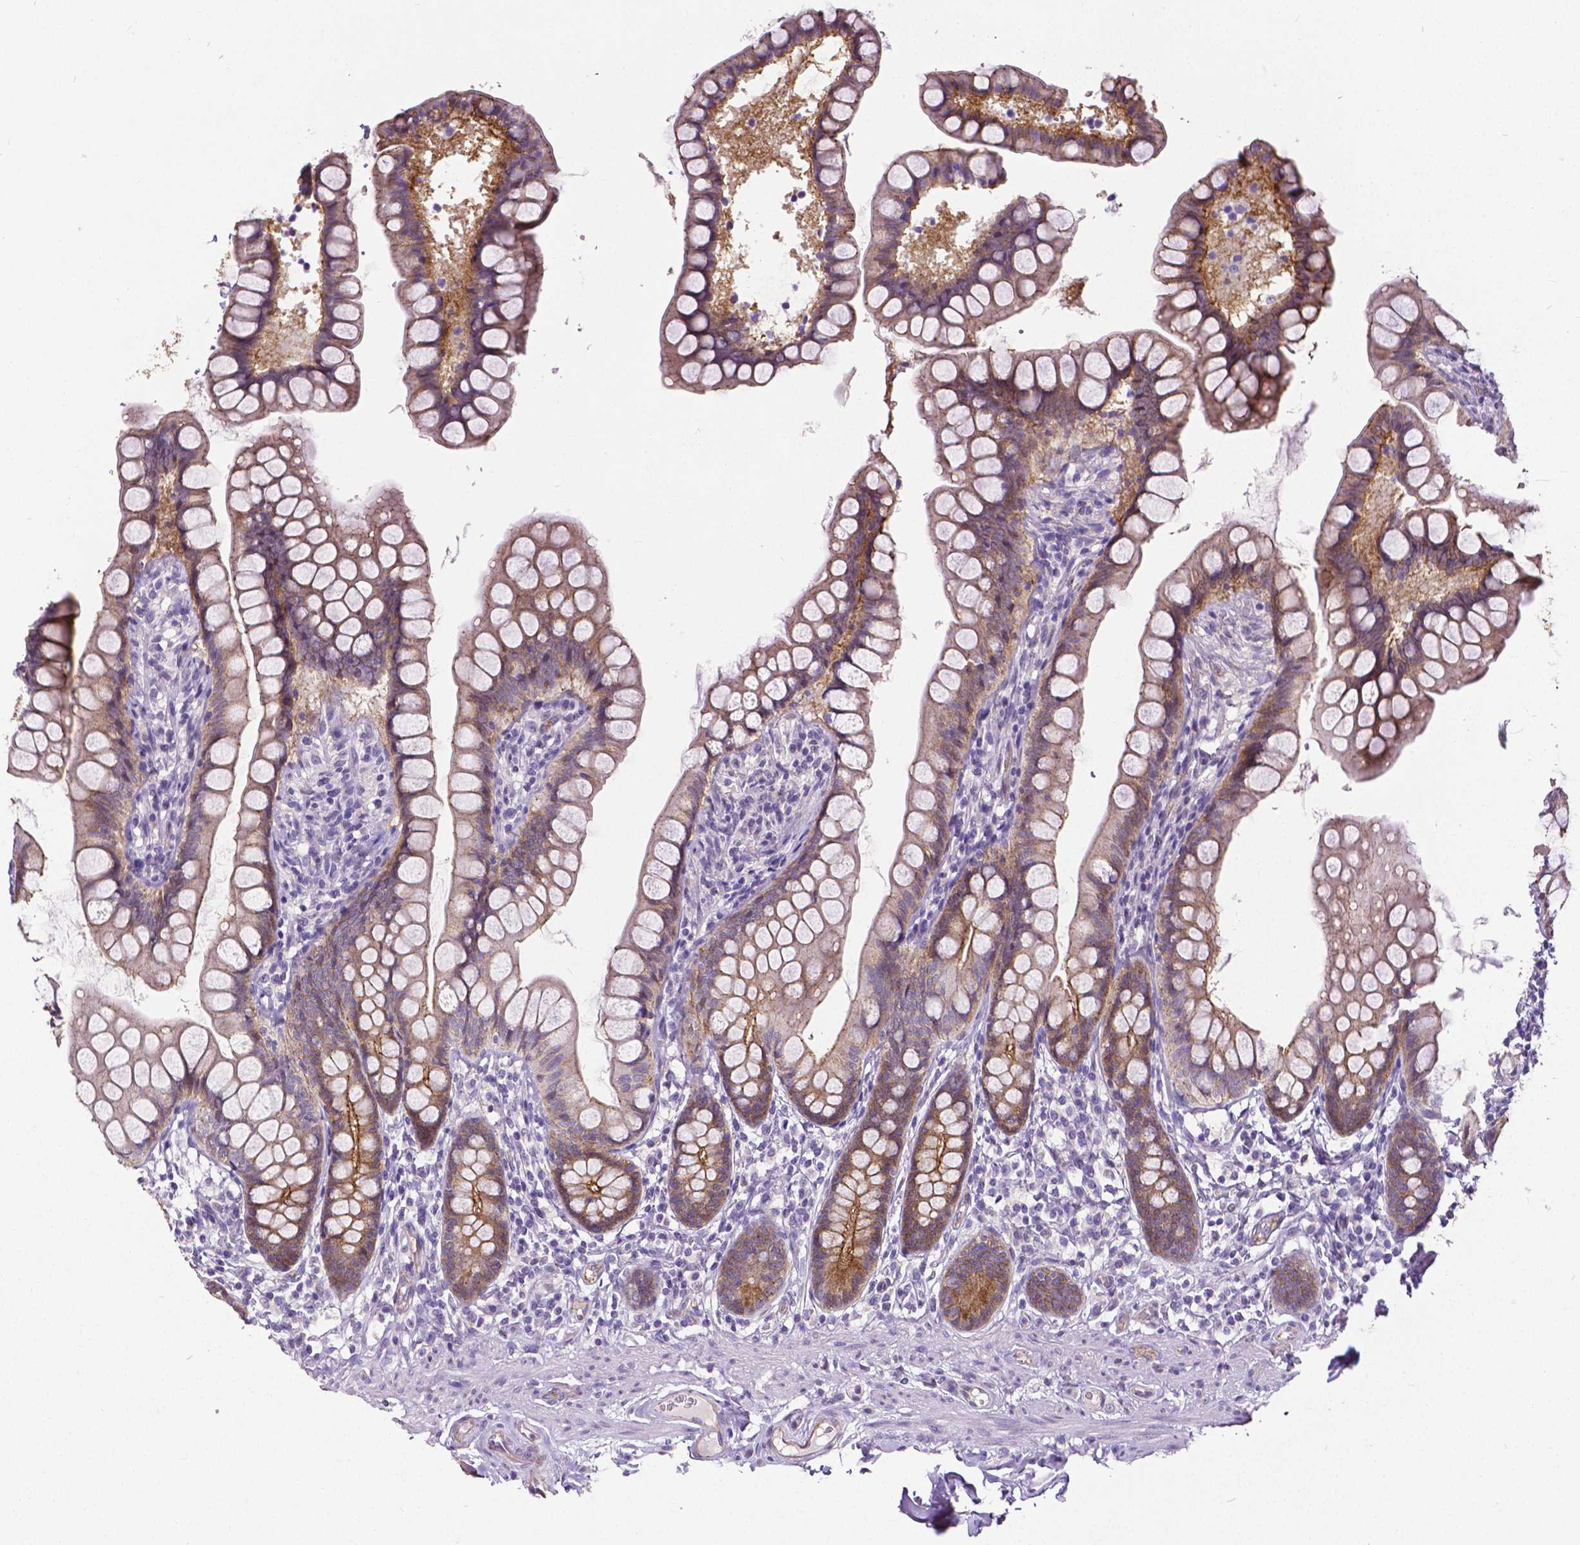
{"staining": {"intensity": "moderate", "quantity": "25%-75%", "location": "cytoplasmic/membranous"}, "tissue": "small intestine", "cell_type": "Glandular cells", "image_type": "normal", "snomed": [{"axis": "morphology", "description": "Normal tissue, NOS"}, {"axis": "topography", "description": "Small intestine"}], "caption": "This histopathology image displays IHC staining of benign human small intestine, with medium moderate cytoplasmic/membranous positivity in about 25%-75% of glandular cells.", "gene": "OCLN", "patient": {"sex": "male", "age": 70}}